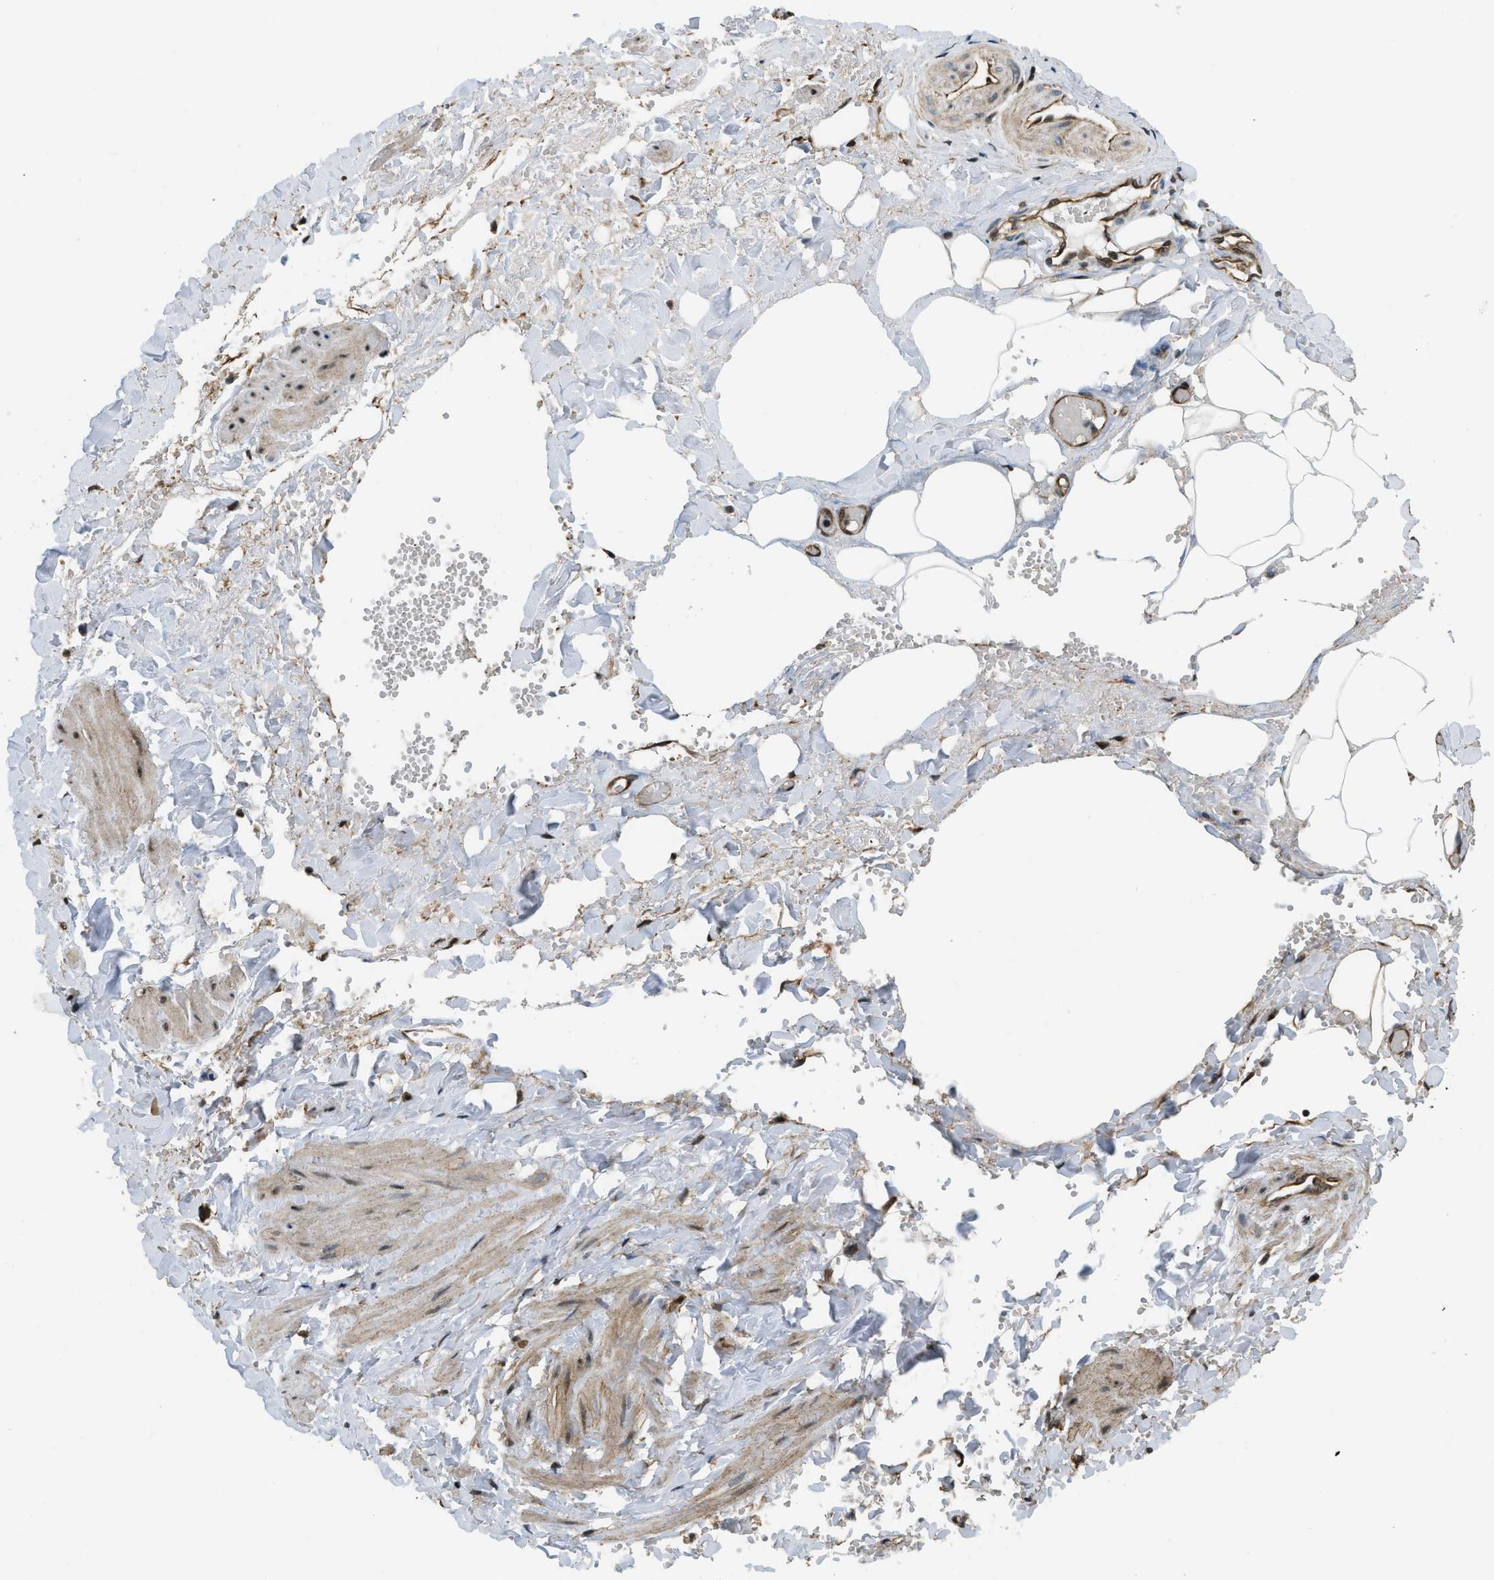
{"staining": {"intensity": "moderate", "quantity": ">75%", "location": "cytoplasmic/membranous,nuclear"}, "tissue": "adipose tissue", "cell_type": "Adipocytes", "image_type": "normal", "snomed": [{"axis": "morphology", "description": "Normal tissue, NOS"}, {"axis": "topography", "description": "Soft tissue"}, {"axis": "topography", "description": "Vascular tissue"}], "caption": "Immunohistochemistry of unremarkable adipose tissue reveals medium levels of moderate cytoplasmic/membranous,nuclear expression in approximately >75% of adipocytes. The staining was performed using DAB, with brown indicating positive protein expression. Nuclei are stained blue with hematoxylin.", "gene": "LTA4H", "patient": {"sex": "female", "age": 35}}